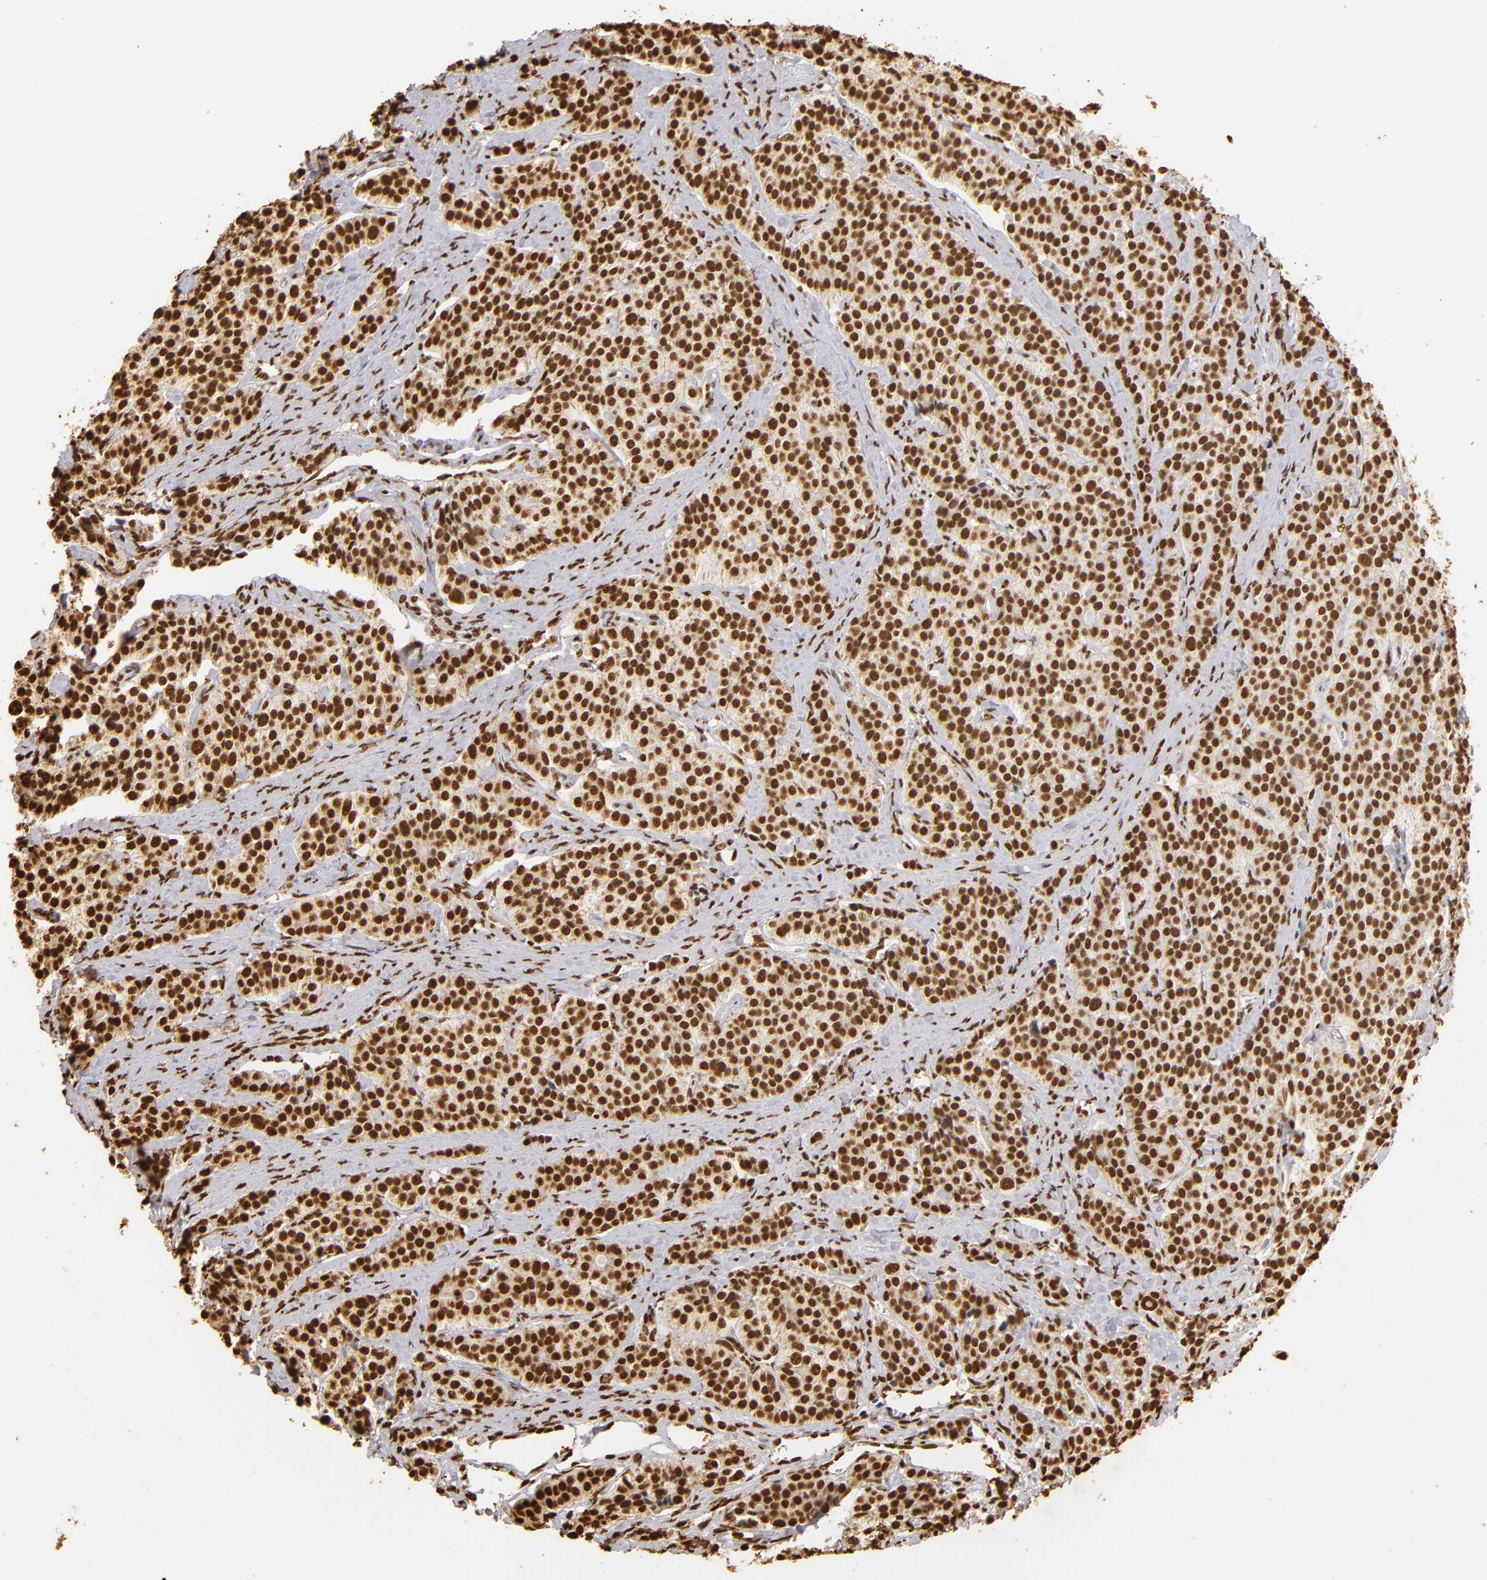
{"staining": {"intensity": "strong", "quantity": ">75%", "location": "nuclear"}, "tissue": "carcinoid", "cell_type": "Tumor cells", "image_type": "cancer", "snomed": [{"axis": "morphology", "description": "Carcinoid, malignant, NOS"}, {"axis": "topography", "description": "Small intestine"}], "caption": "Immunohistochemical staining of carcinoid displays high levels of strong nuclear protein expression in approximately >75% of tumor cells. (Brightfield microscopy of DAB IHC at high magnification).", "gene": "ILF3", "patient": {"sex": "male", "age": 63}}